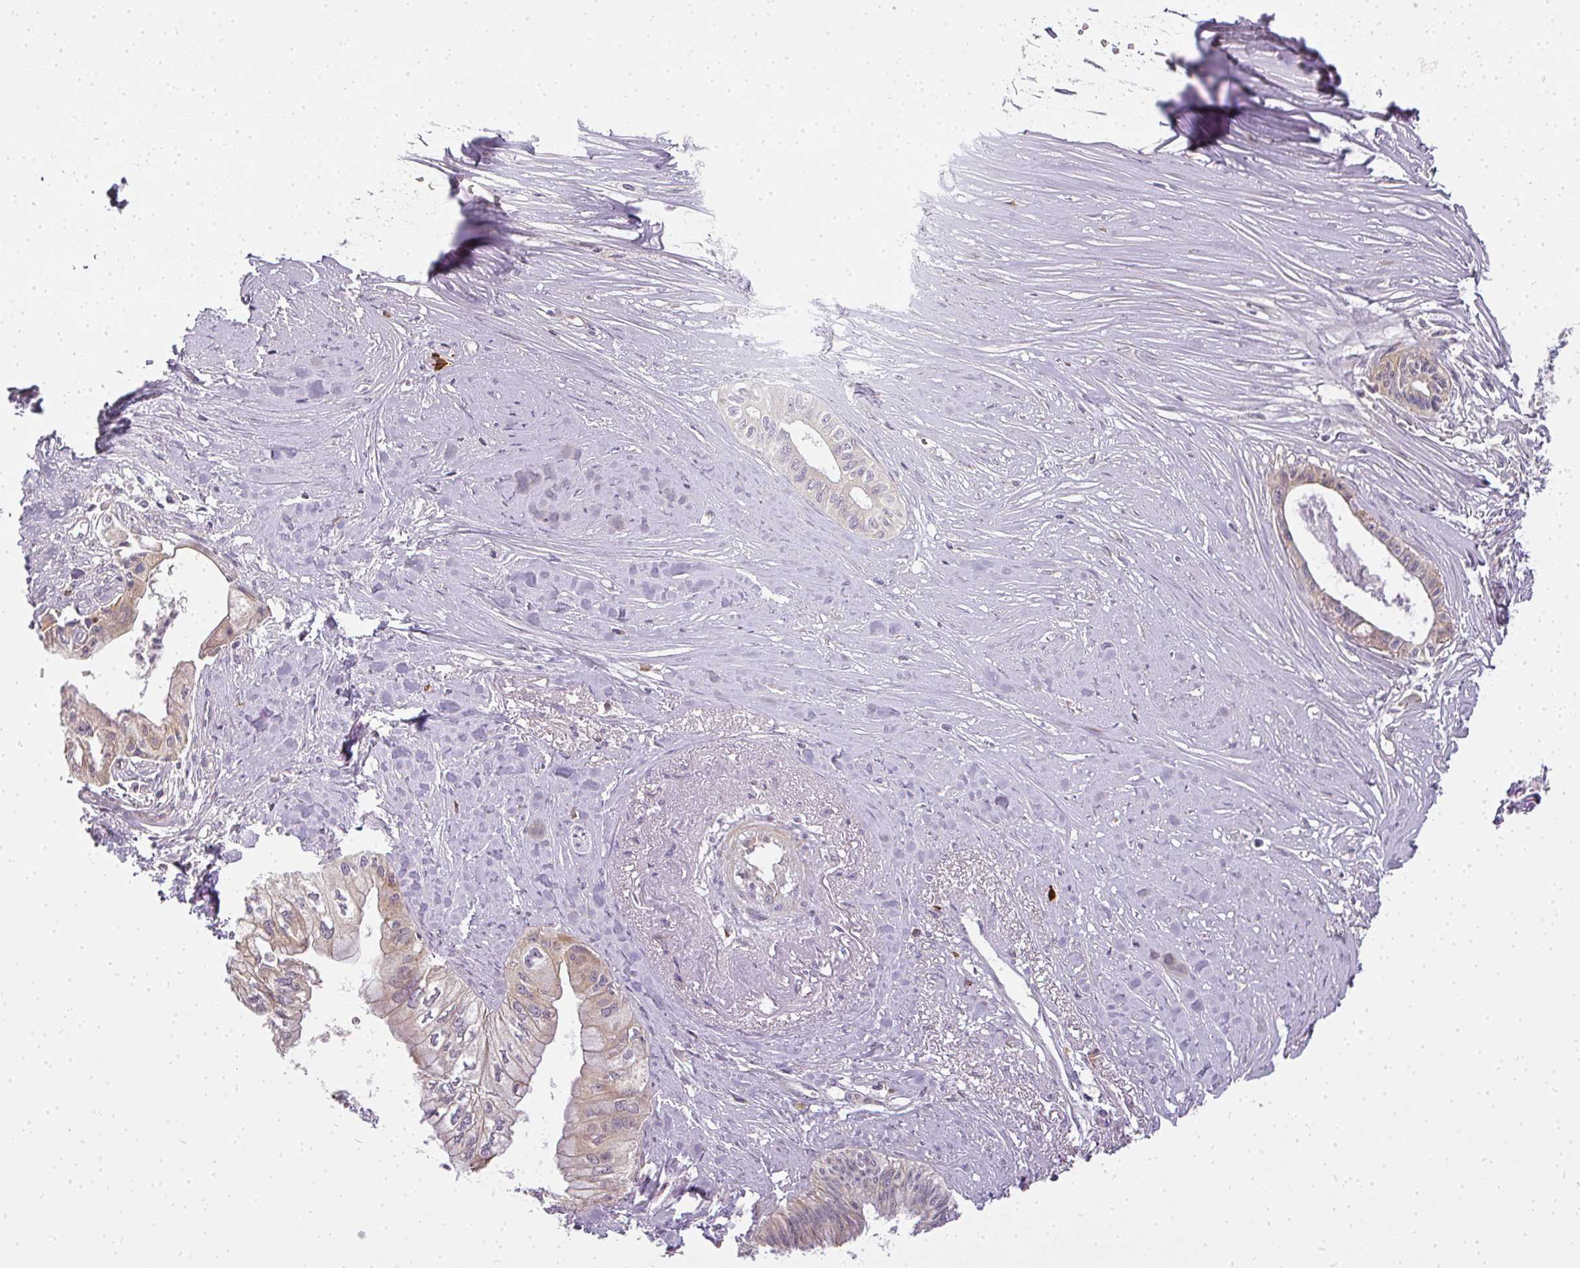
{"staining": {"intensity": "weak", "quantity": ">75%", "location": "cytoplasmic/membranous"}, "tissue": "pancreatic cancer", "cell_type": "Tumor cells", "image_type": "cancer", "snomed": [{"axis": "morphology", "description": "Adenocarcinoma, NOS"}, {"axis": "topography", "description": "Pancreas"}], "caption": "Immunohistochemistry (IHC) histopathology image of neoplastic tissue: human adenocarcinoma (pancreatic) stained using IHC demonstrates low levels of weak protein expression localized specifically in the cytoplasmic/membranous of tumor cells, appearing as a cytoplasmic/membranous brown color.", "gene": "MED19", "patient": {"sex": "male", "age": 71}}